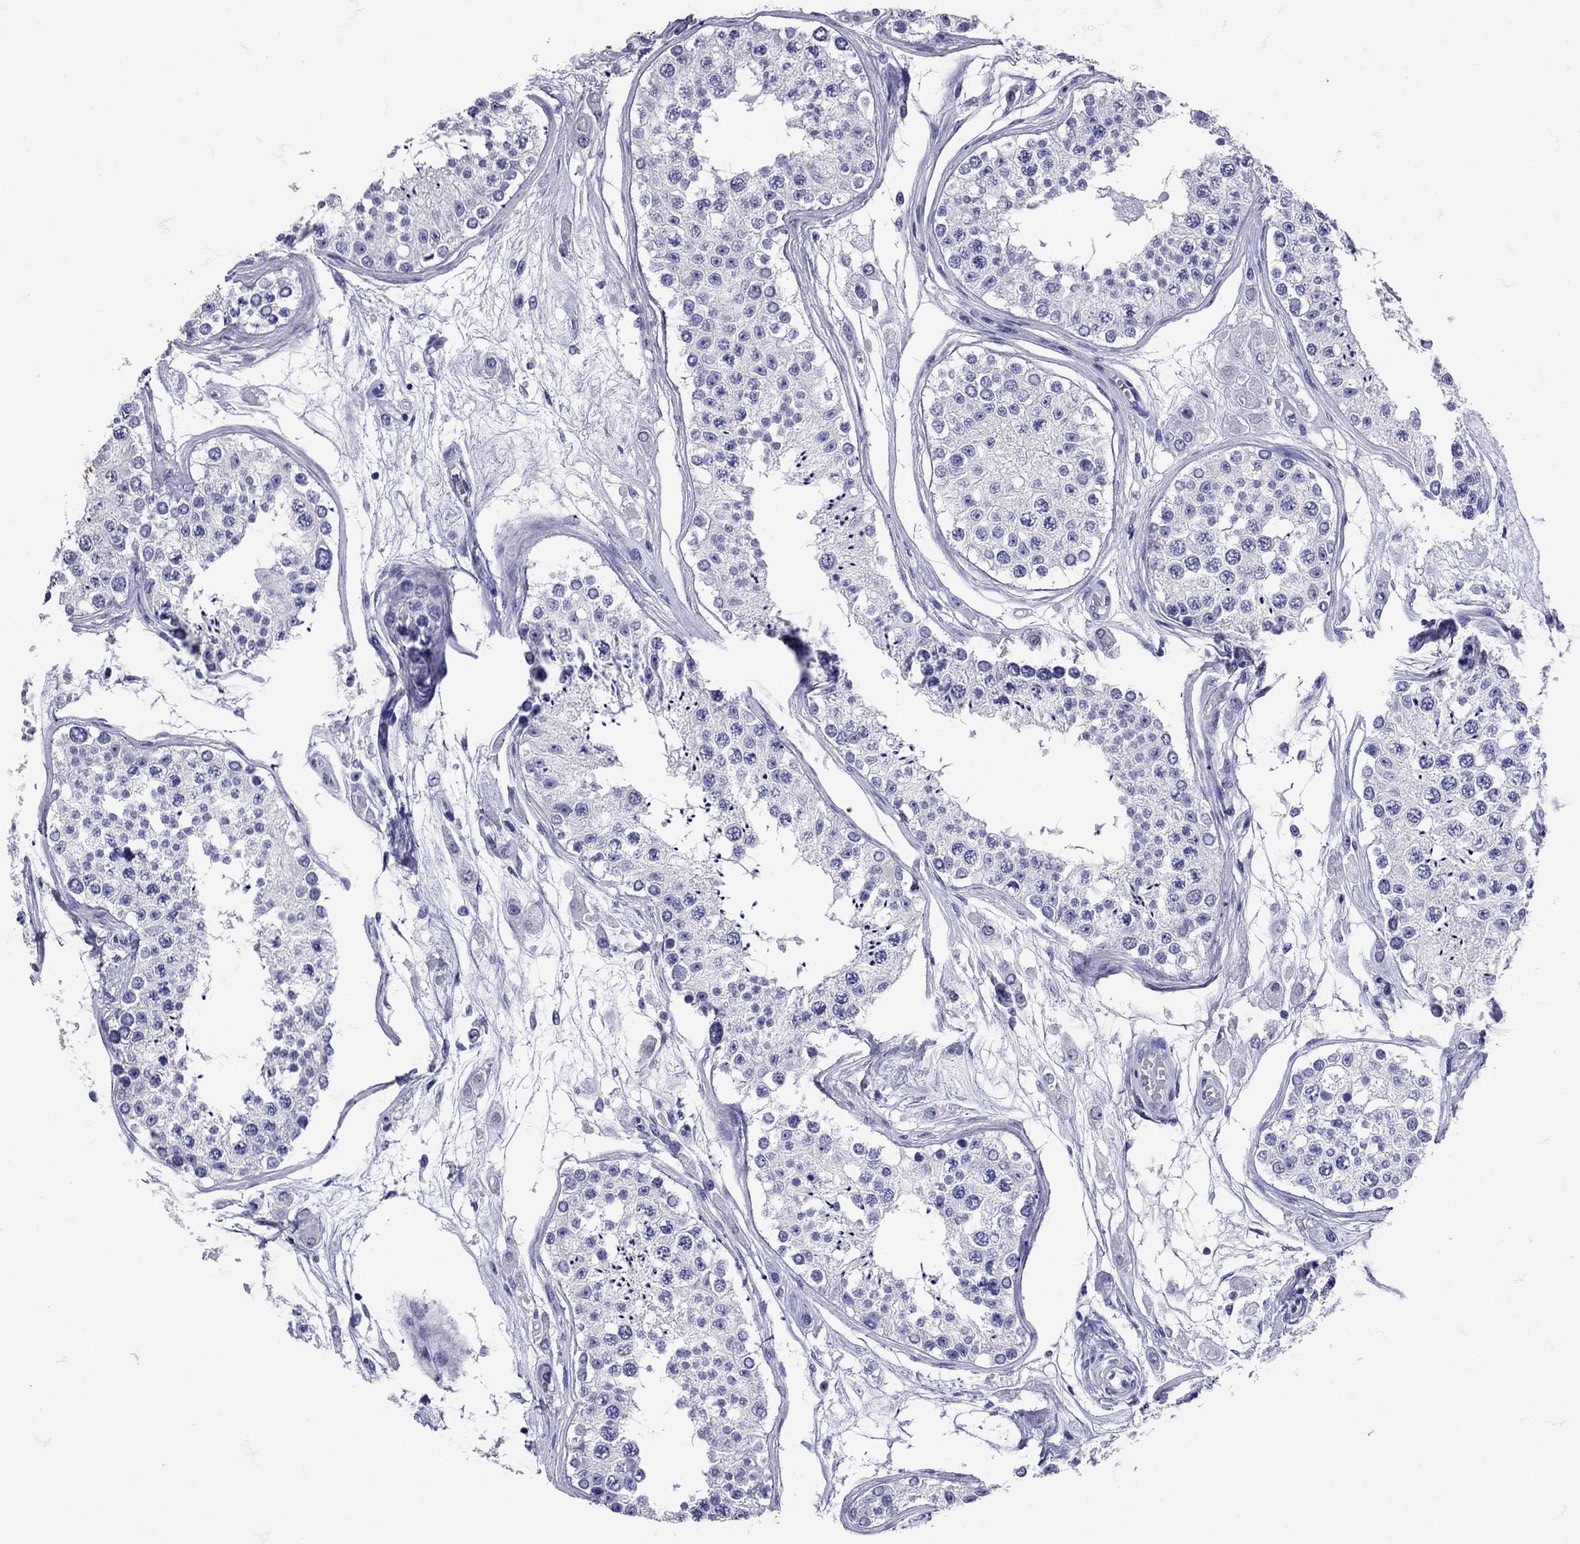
{"staining": {"intensity": "negative", "quantity": "none", "location": "none"}, "tissue": "testis", "cell_type": "Cells in seminiferous ducts", "image_type": "normal", "snomed": [{"axis": "morphology", "description": "Normal tissue, NOS"}, {"axis": "topography", "description": "Testis"}], "caption": "High power microscopy photomicrograph of an immunohistochemistry histopathology image of benign testis, revealing no significant staining in cells in seminiferous ducts. (DAB (3,3'-diaminobenzidine) immunohistochemistry with hematoxylin counter stain).", "gene": "AVP", "patient": {"sex": "male", "age": 25}}